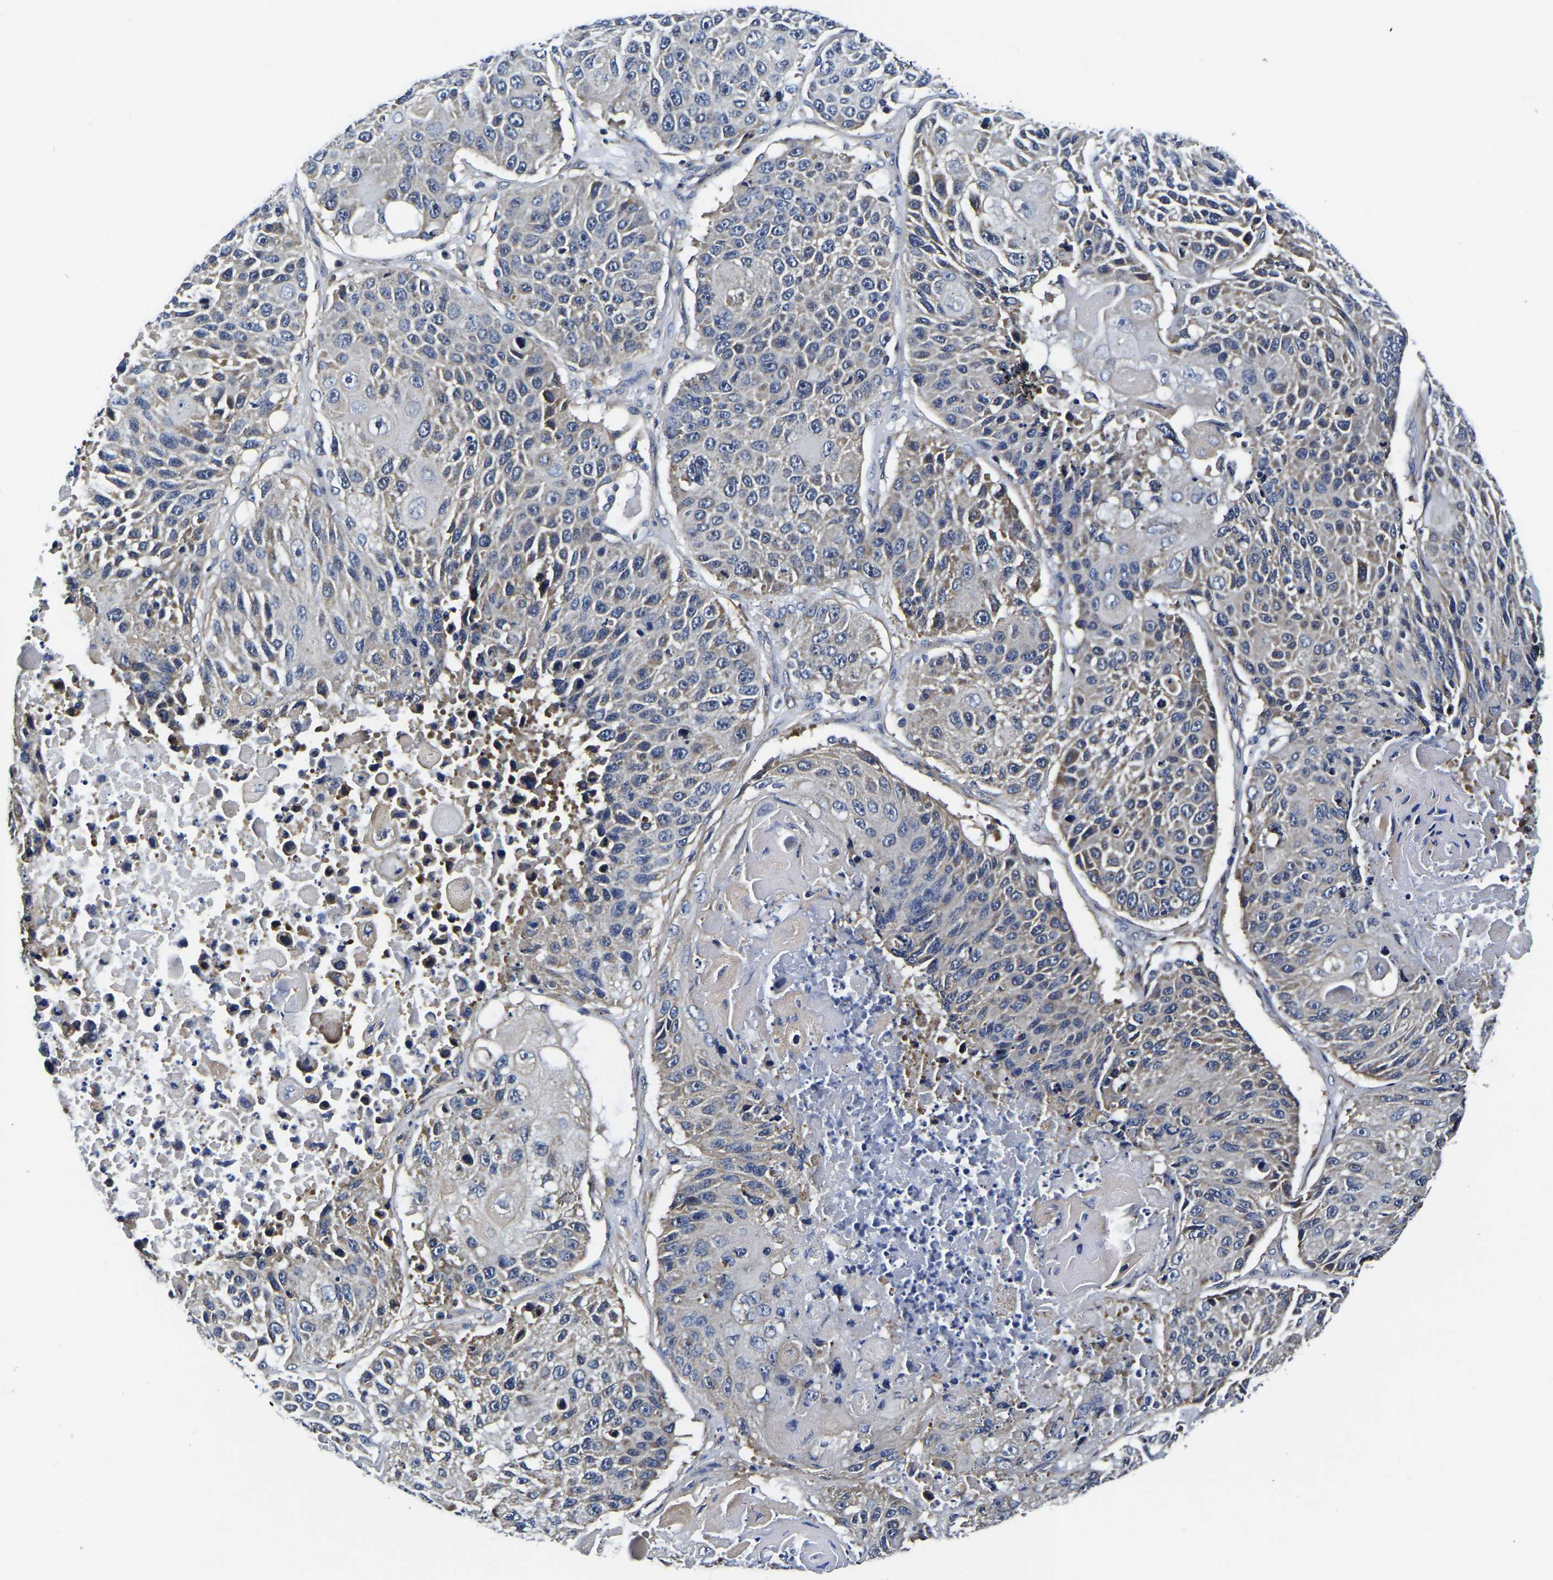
{"staining": {"intensity": "weak", "quantity": "<25%", "location": "cytoplasmic/membranous"}, "tissue": "lung cancer", "cell_type": "Tumor cells", "image_type": "cancer", "snomed": [{"axis": "morphology", "description": "Squamous cell carcinoma, NOS"}, {"axis": "topography", "description": "Lung"}], "caption": "High magnification brightfield microscopy of squamous cell carcinoma (lung) stained with DAB (brown) and counterstained with hematoxylin (blue): tumor cells show no significant expression.", "gene": "KCTD17", "patient": {"sex": "male", "age": 61}}